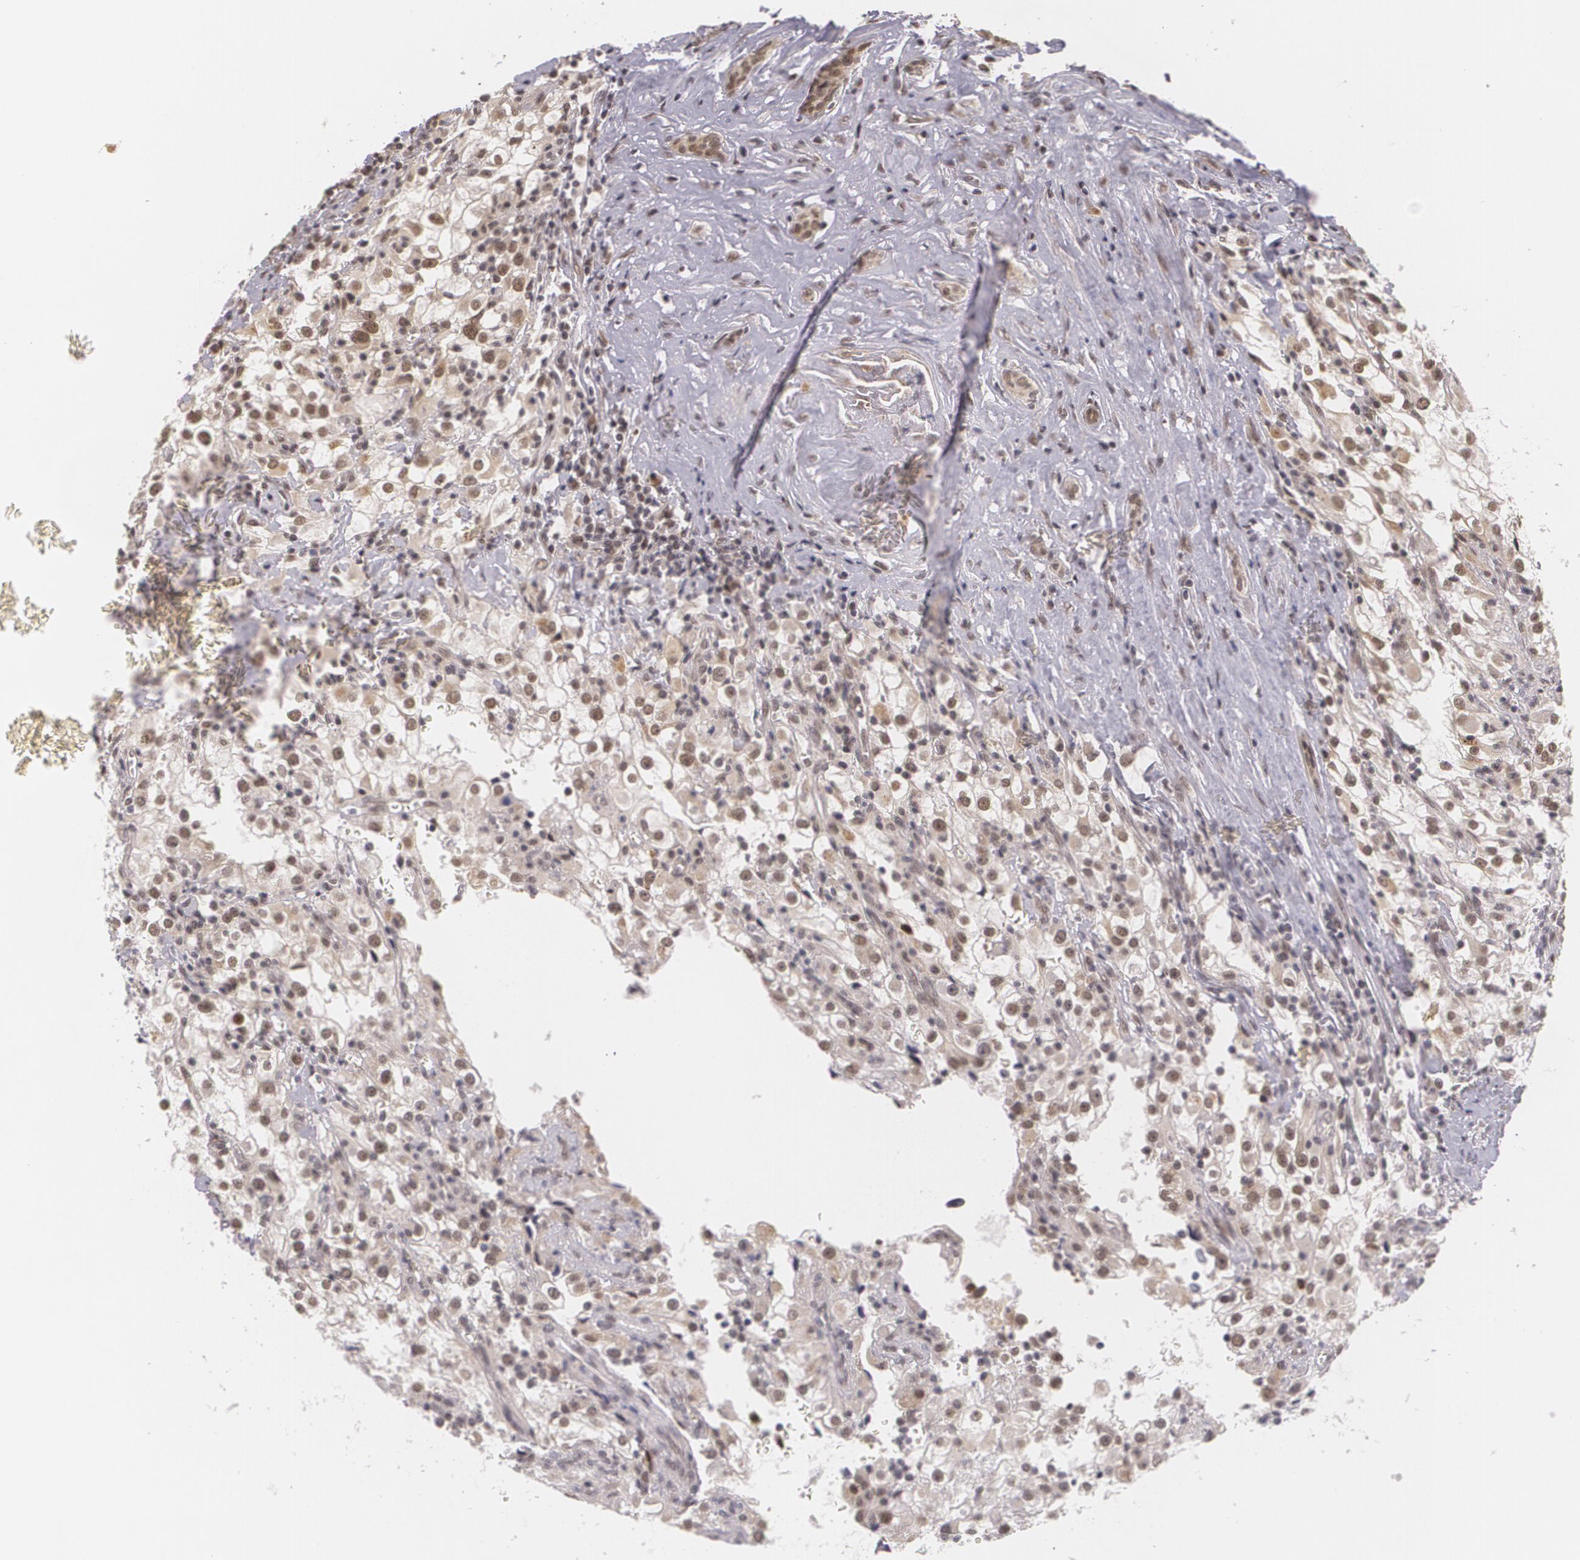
{"staining": {"intensity": "moderate", "quantity": ">75%", "location": "cytoplasmic/membranous,nuclear"}, "tissue": "renal cancer", "cell_type": "Tumor cells", "image_type": "cancer", "snomed": [{"axis": "morphology", "description": "Adenocarcinoma, NOS"}, {"axis": "topography", "description": "Kidney"}], "caption": "Immunohistochemistry of renal adenocarcinoma exhibits medium levels of moderate cytoplasmic/membranous and nuclear positivity in about >75% of tumor cells.", "gene": "ALX1", "patient": {"sex": "female", "age": 52}}